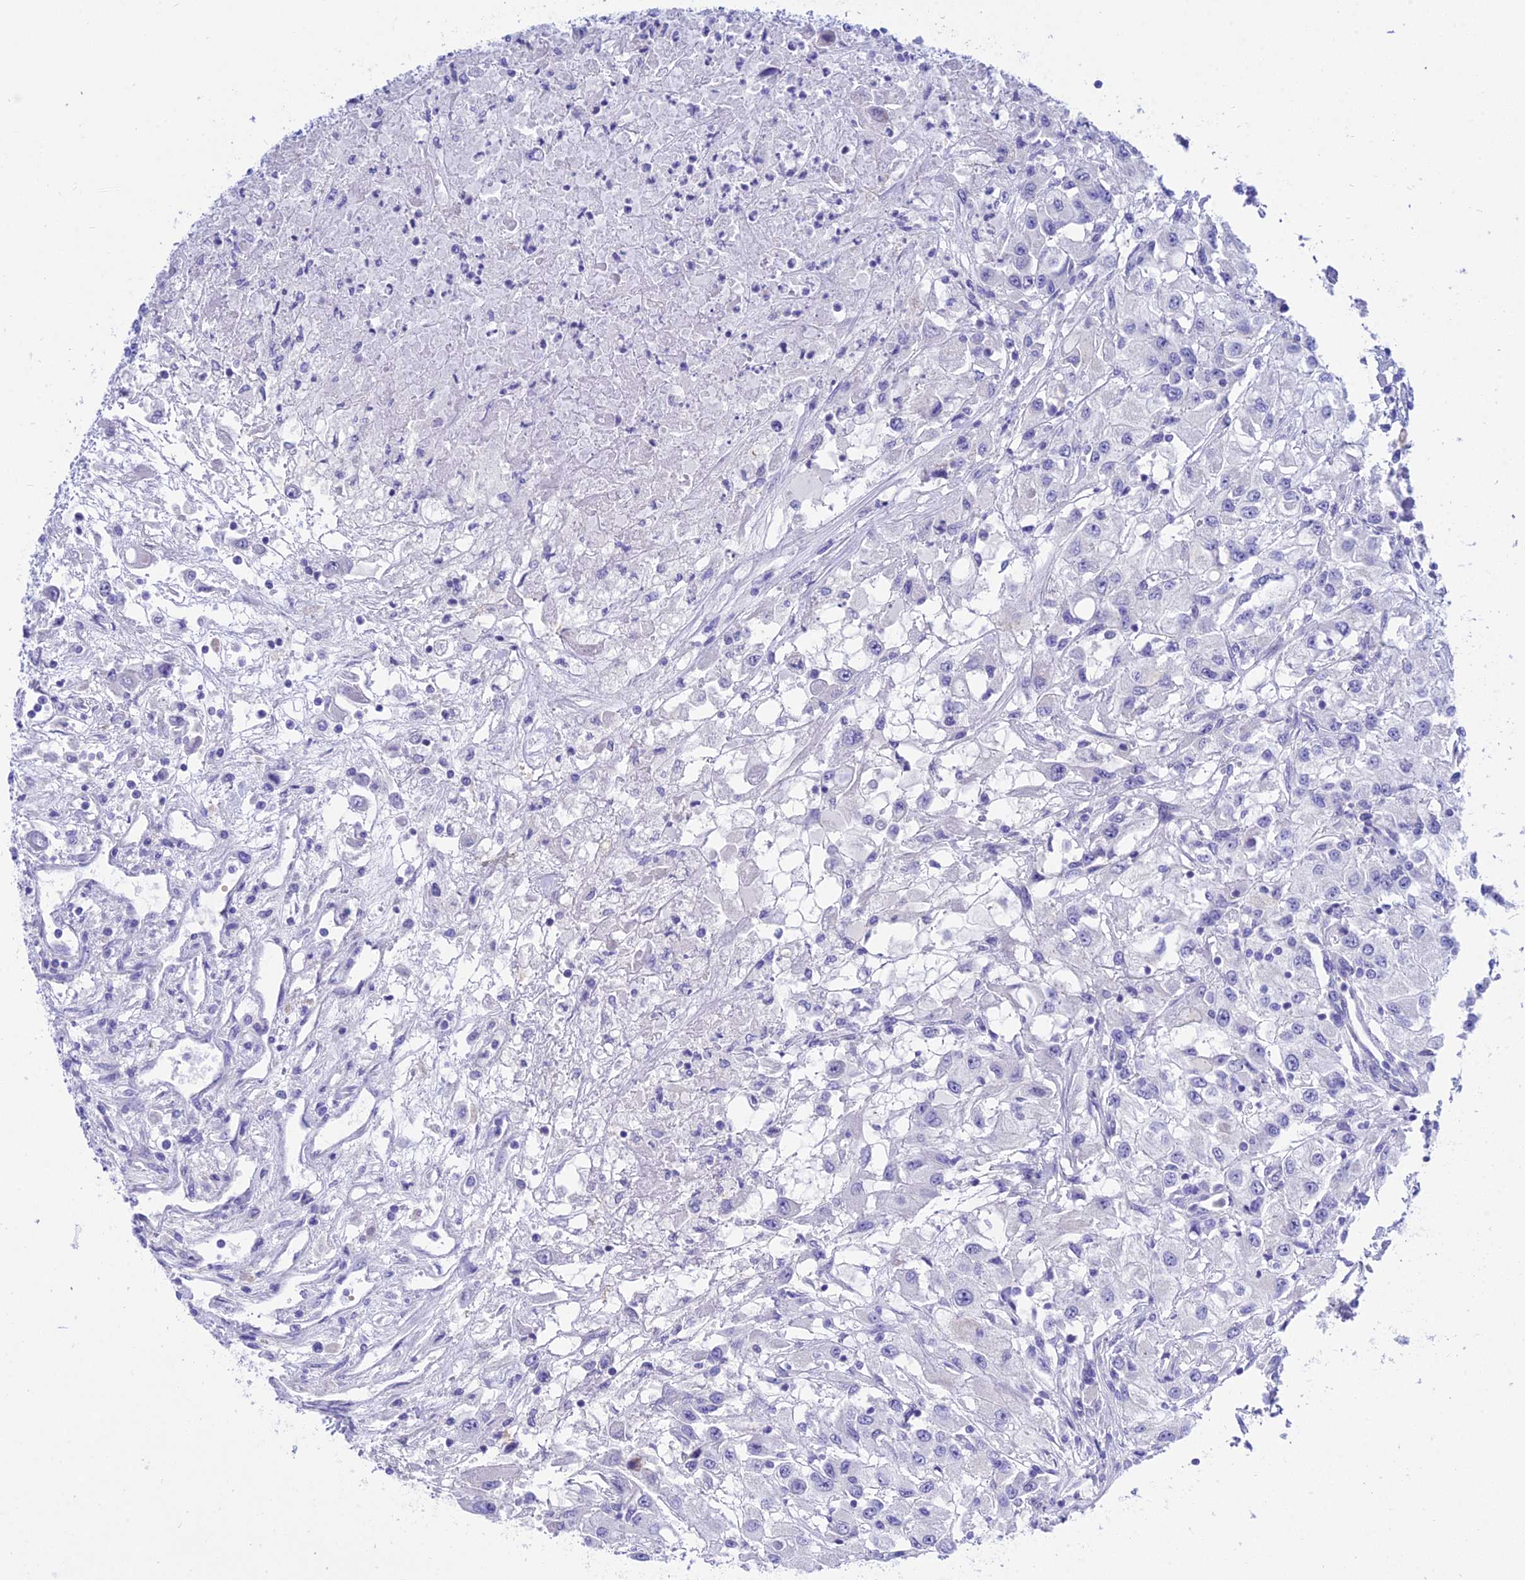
{"staining": {"intensity": "negative", "quantity": "none", "location": "none"}, "tissue": "renal cancer", "cell_type": "Tumor cells", "image_type": "cancer", "snomed": [{"axis": "morphology", "description": "Adenocarcinoma, NOS"}, {"axis": "topography", "description": "Kidney"}], "caption": "Human renal cancer stained for a protein using immunohistochemistry demonstrates no positivity in tumor cells.", "gene": "DEFB107A", "patient": {"sex": "female", "age": 67}}